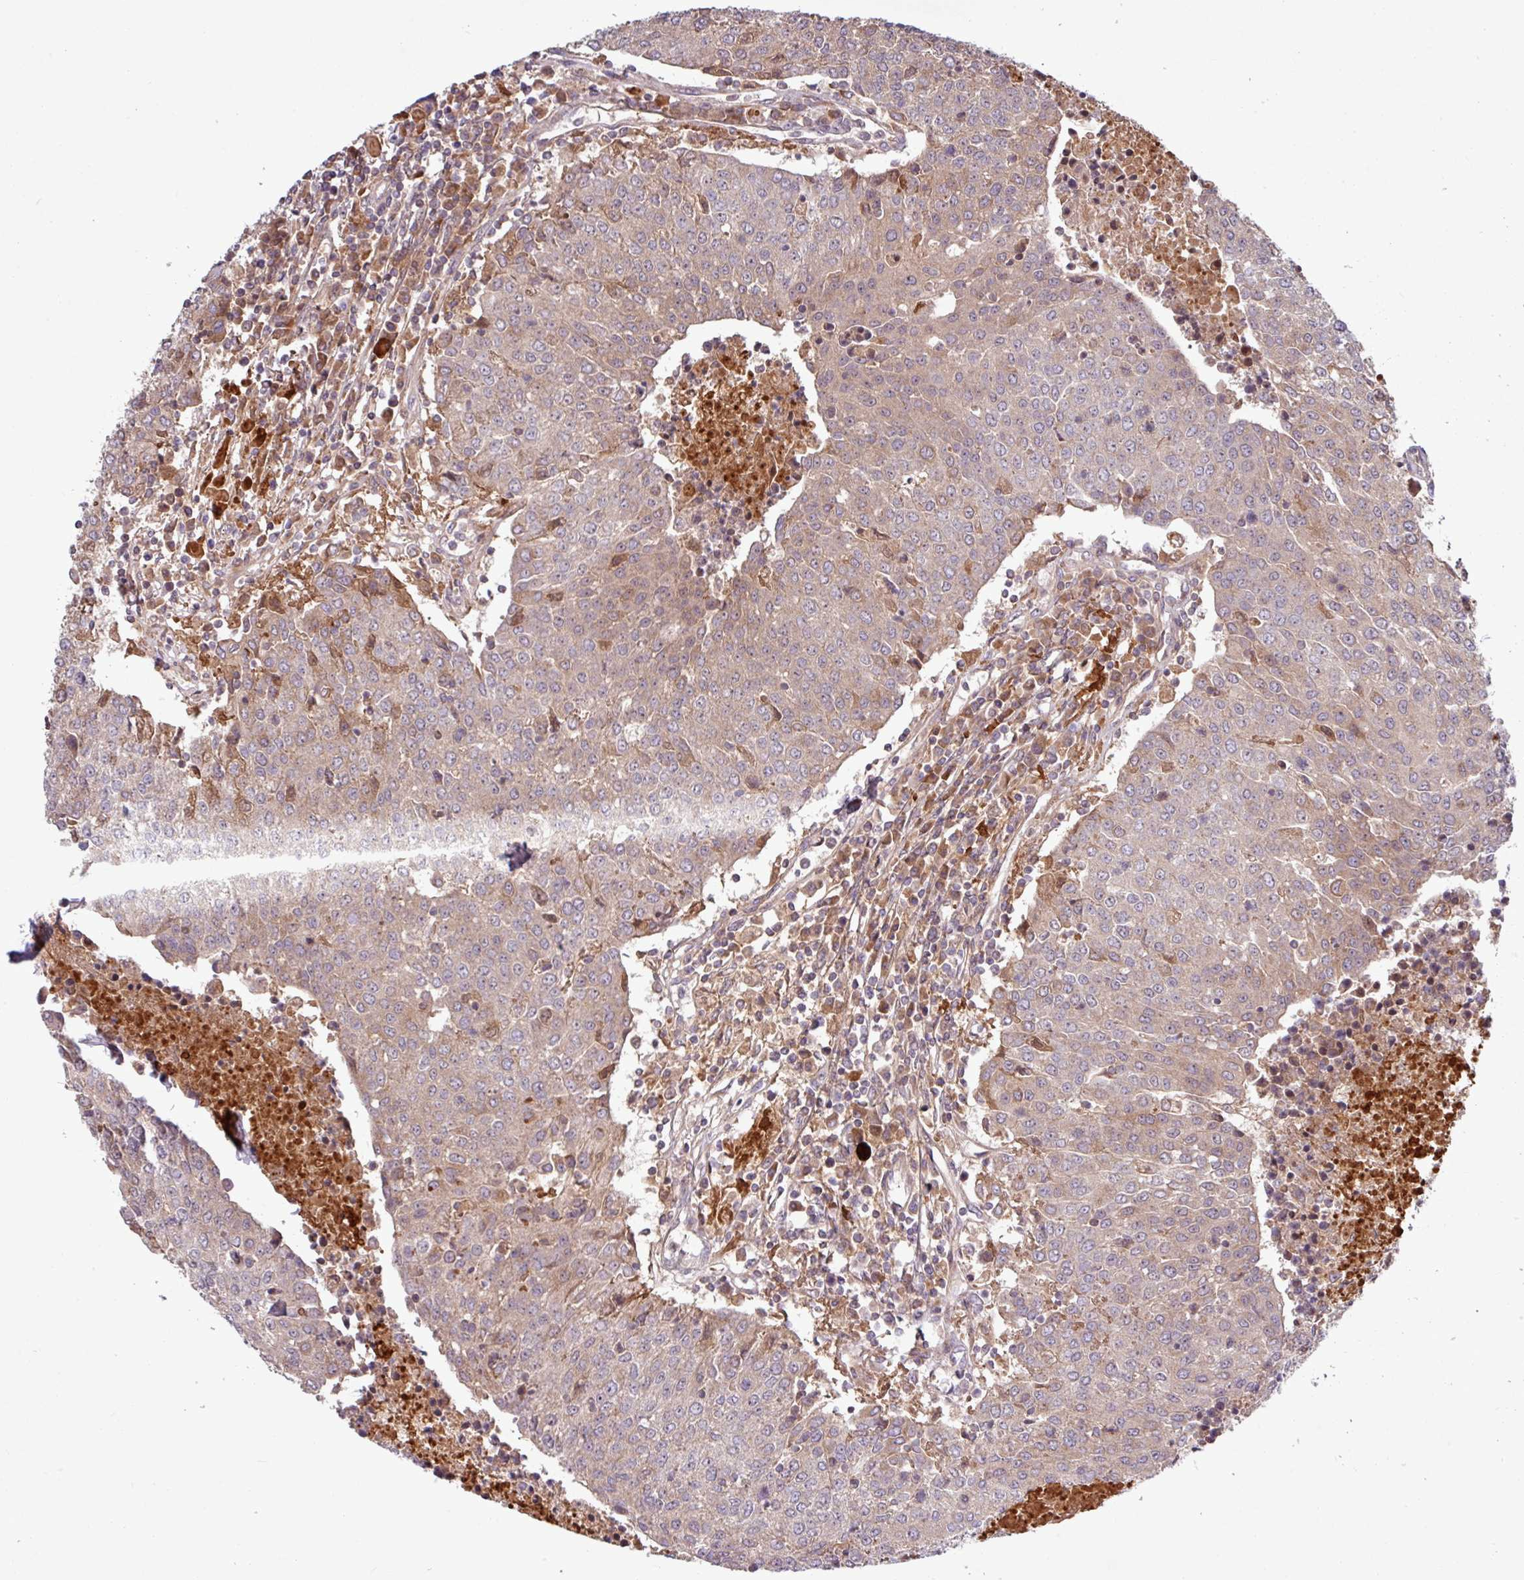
{"staining": {"intensity": "weak", "quantity": "25%-75%", "location": "cytoplasmic/membranous"}, "tissue": "urothelial cancer", "cell_type": "Tumor cells", "image_type": "cancer", "snomed": [{"axis": "morphology", "description": "Urothelial carcinoma, High grade"}, {"axis": "topography", "description": "Urinary bladder"}], "caption": "High-grade urothelial carcinoma stained with IHC displays weak cytoplasmic/membranous staining in about 25%-75% of tumor cells.", "gene": "TNFSF12", "patient": {"sex": "female", "age": 85}}